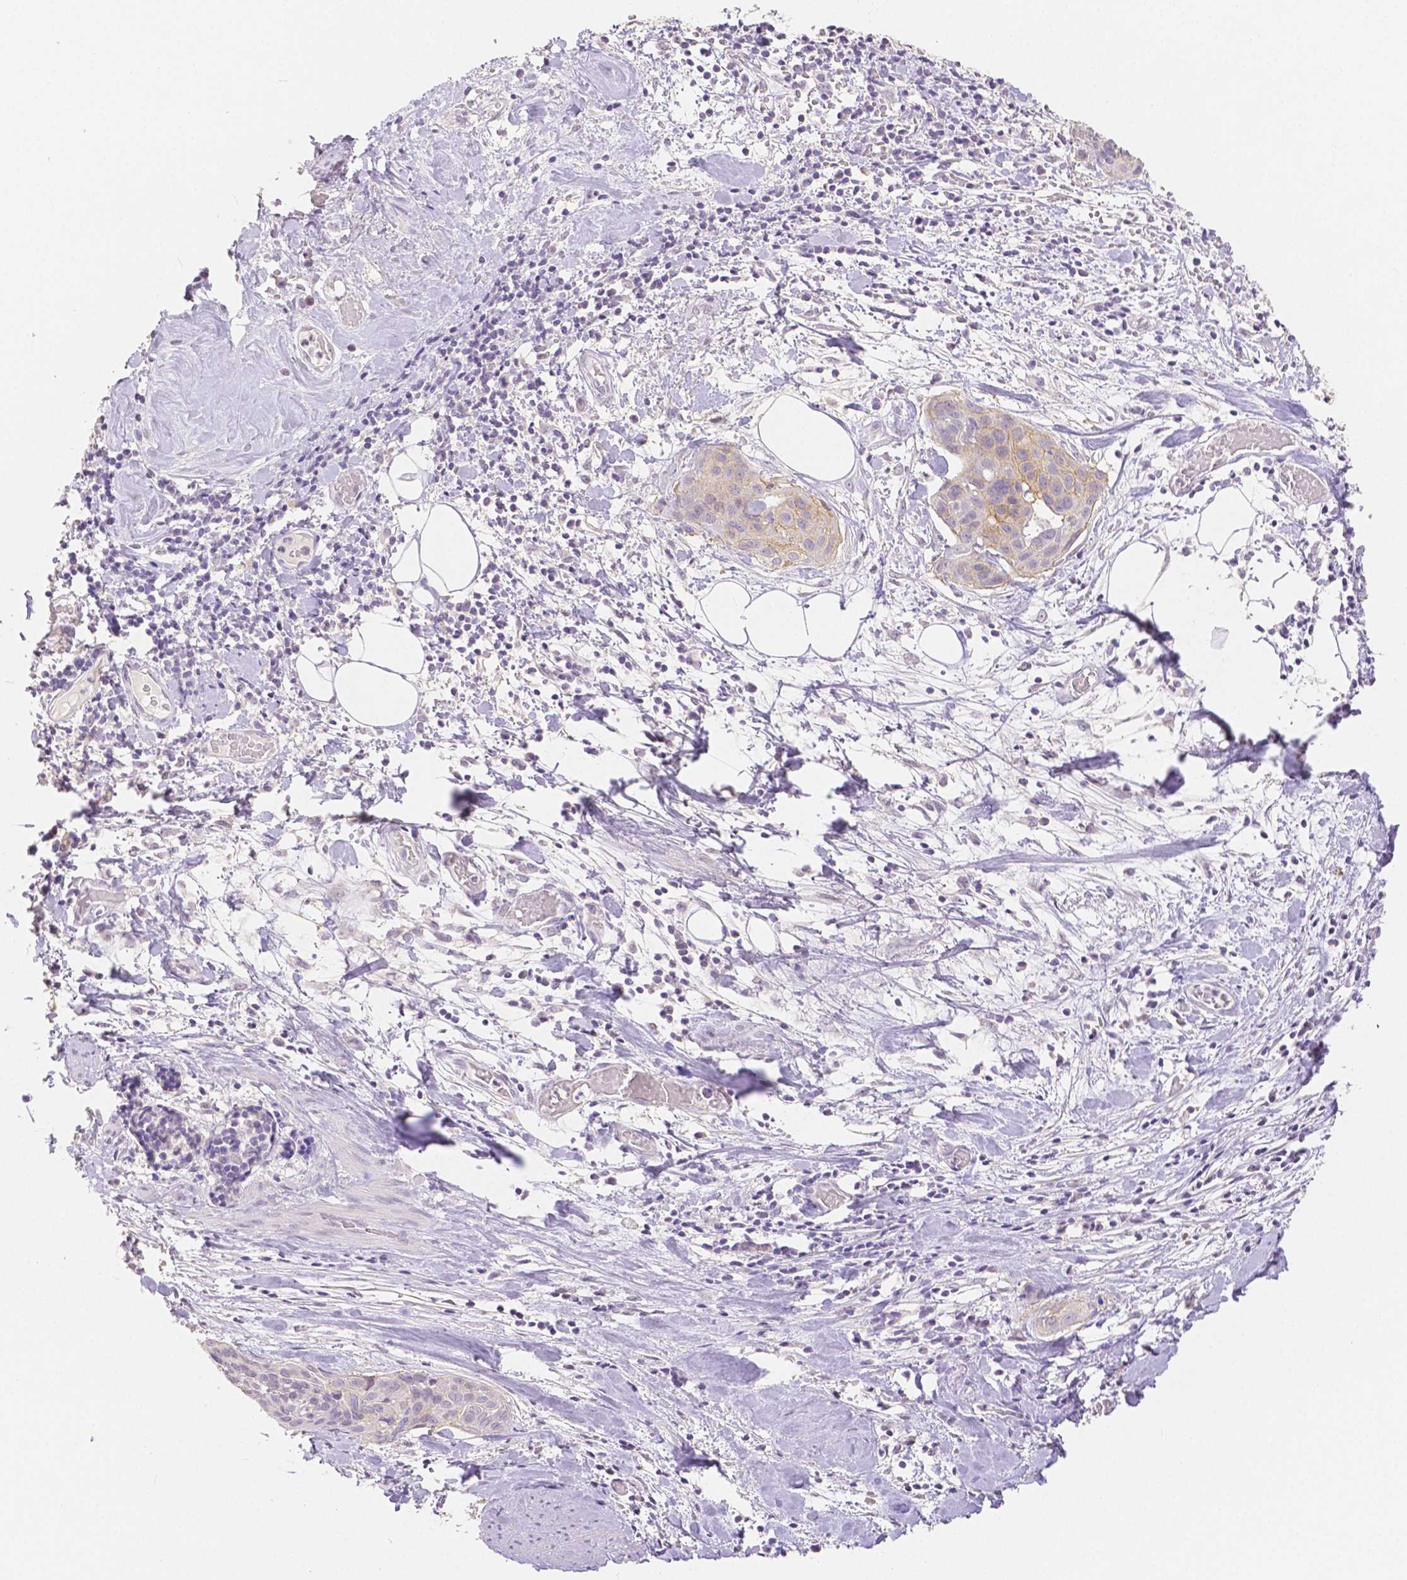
{"staining": {"intensity": "weak", "quantity": "25%-75%", "location": "cytoplasmic/membranous"}, "tissue": "cervical cancer", "cell_type": "Tumor cells", "image_type": "cancer", "snomed": [{"axis": "morphology", "description": "Squamous cell carcinoma, NOS"}, {"axis": "topography", "description": "Cervix"}], "caption": "Immunohistochemistry (IHC) micrograph of human cervical cancer stained for a protein (brown), which reveals low levels of weak cytoplasmic/membranous positivity in about 25%-75% of tumor cells.", "gene": "OCLN", "patient": {"sex": "female", "age": 39}}